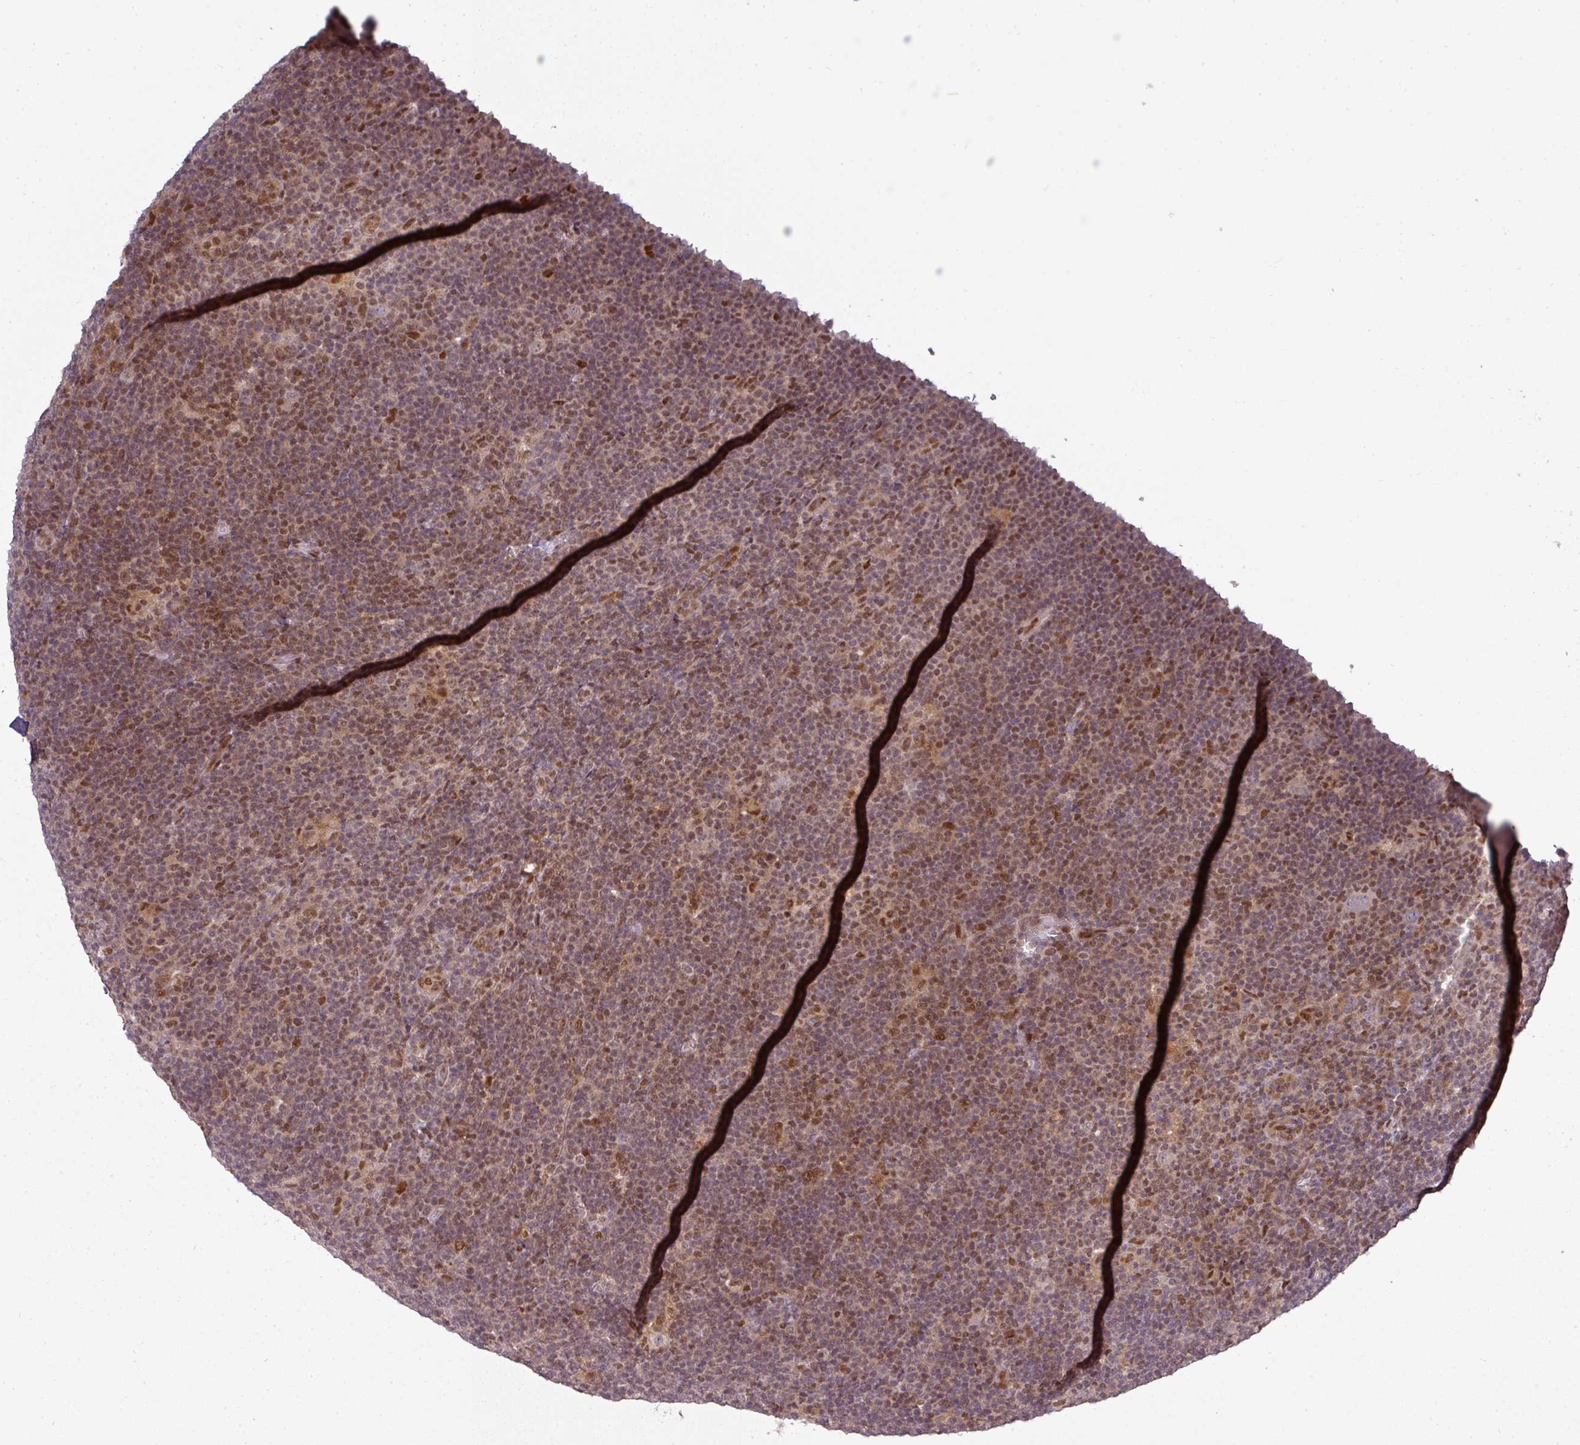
{"staining": {"intensity": "negative", "quantity": "none", "location": "none"}, "tissue": "lymphoma", "cell_type": "Tumor cells", "image_type": "cancer", "snomed": [{"axis": "morphology", "description": "Hodgkin's disease, NOS"}, {"axis": "topography", "description": "Lymph node"}], "caption": "This is an IHC histopathology image of Hodgkin's disease. There is no positivity in tumor cells.", "gene": "CIC", "patient": {"sex": "female", "age": 57}}